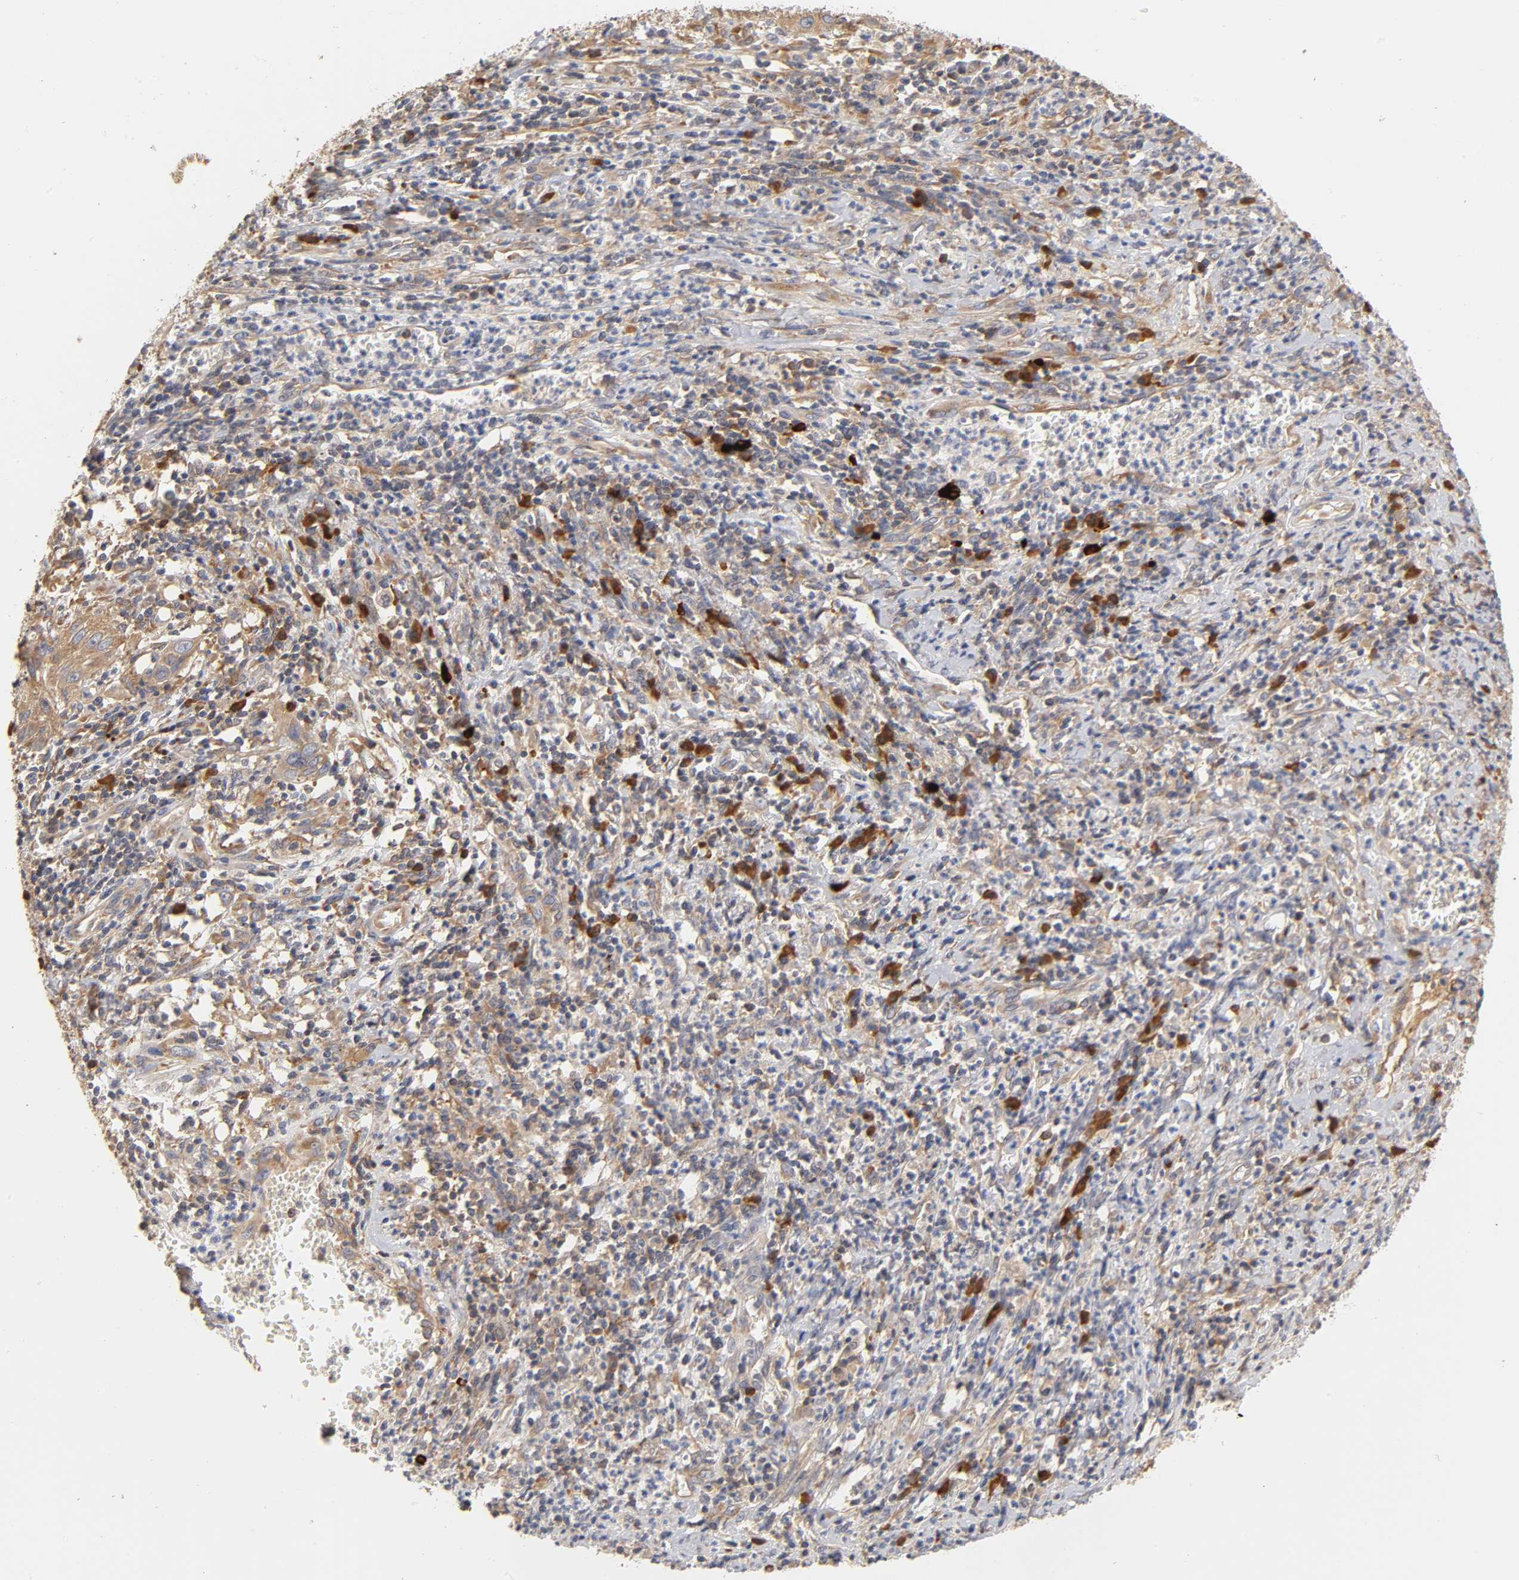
{"staining": {"intensity": "moderate", "quantity": ">75%", "location": "cytoplasmic/membranous"}, "tissue": "cervical cancer", "cell_type": "Tumor cells", "image_type": "cancer", "snomed": [{"axis": "morphology", "description": "Squamous cell carcinoma, NOS"}, {"axis": "topography", "description": "Cervix"}], "caption": "Moderate cytoplasmic/membranous positivity is seen in about >75% of tumor cells in cervical squamous cell carcinoma.", "gene": "RPS29", "patient": {"sex": "female", "age": 32}}